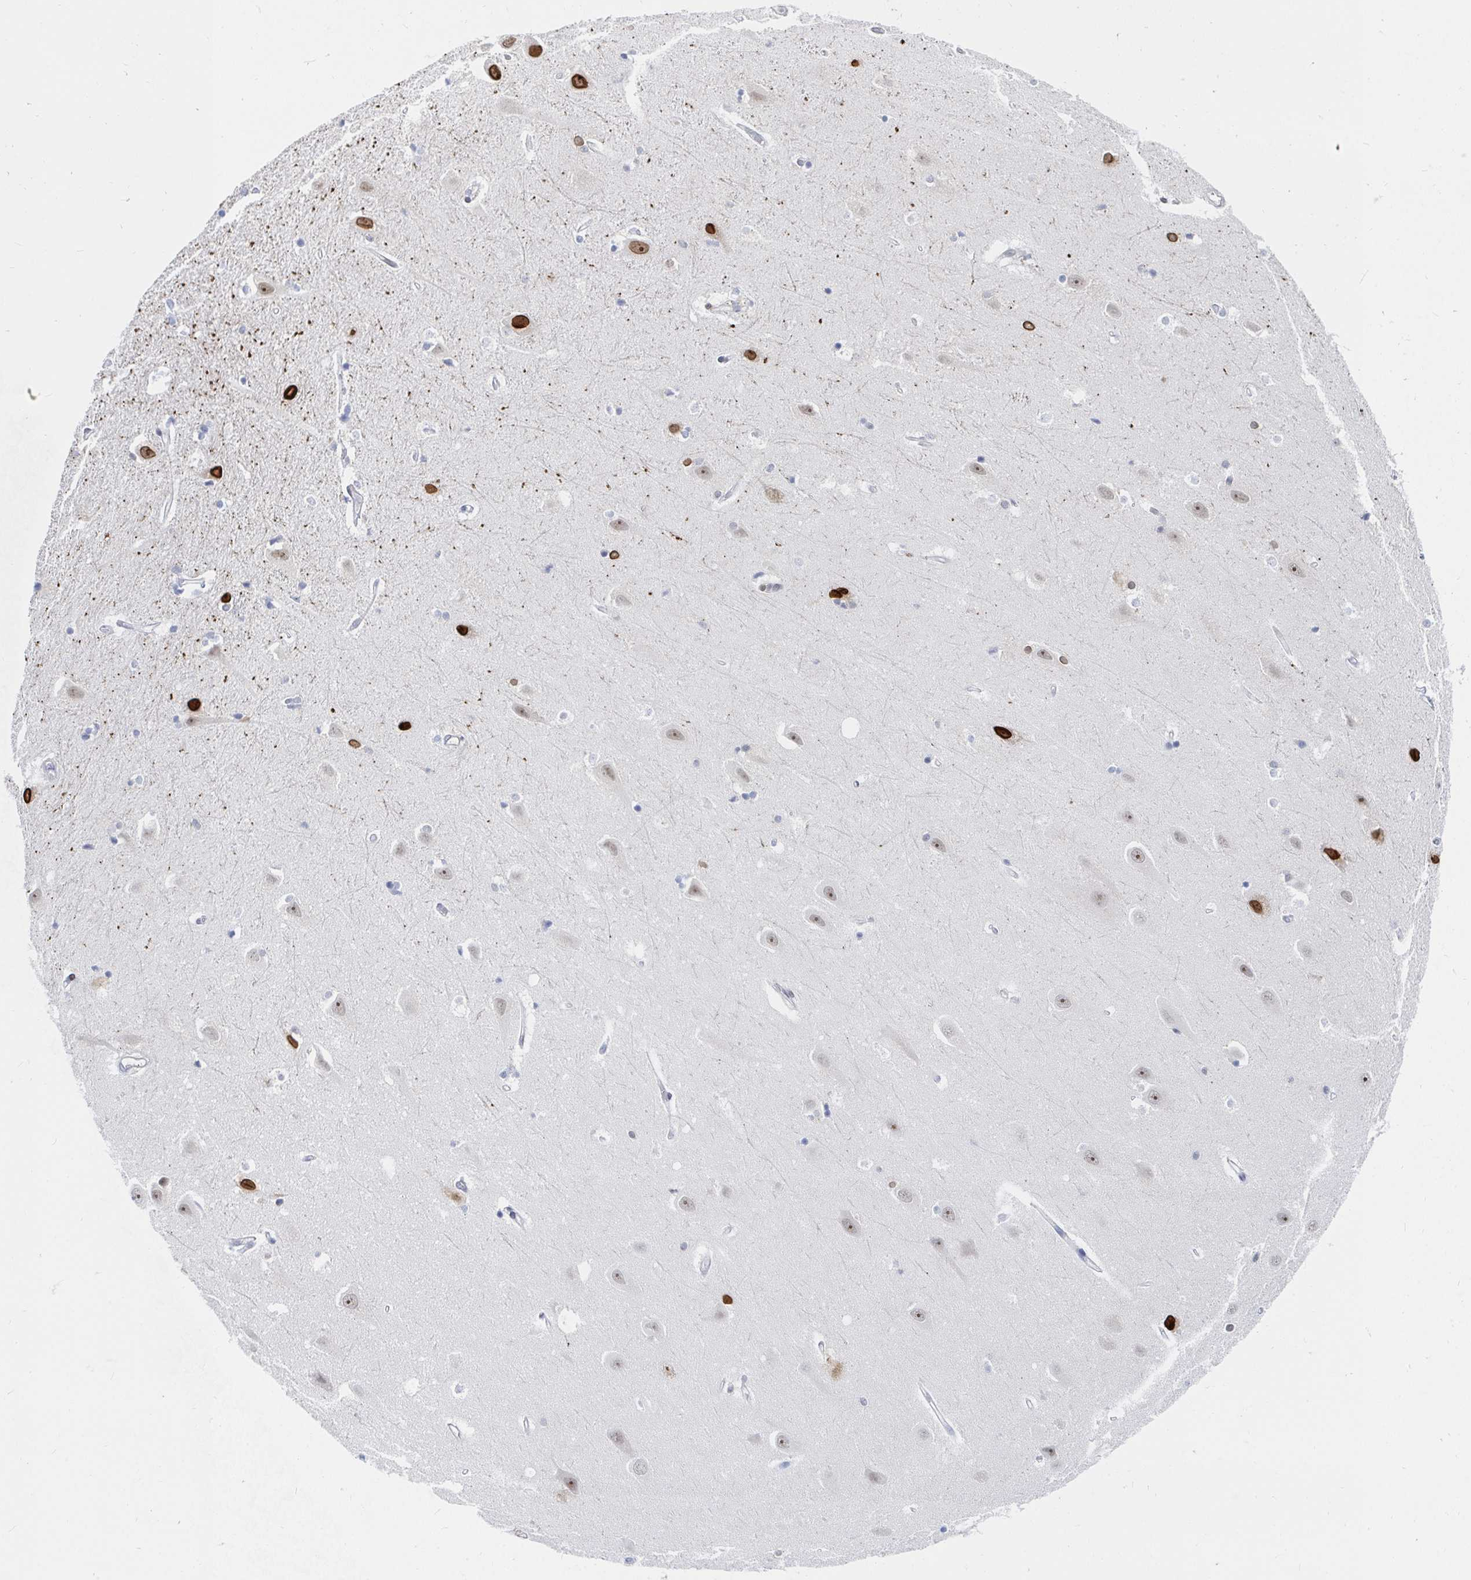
{"staining": {"intensity": "moderate", "quantity": "<25%", "location": "nuclear"}, "tissue": "hippocampus", "cell_type": "Glial cells", "image_type": "normal", "snomed": [{"axis": "morphology", "description": "Normal tissue, NOS"}, {"axis": "topography", "description": "Hippocampus"}], "caption": "High-magnification brightfield microscopy of benign hippocampus stained with DAB (brown) and counterstained with hematoxylin (blue). glial cells exhibit moderate nuclear expression is seen in approximately<25% of cells. (IHC, brightfield microscopy, high magnification).", "gene": "CHD2", "patient": {"sex": "male", "age": 63}}